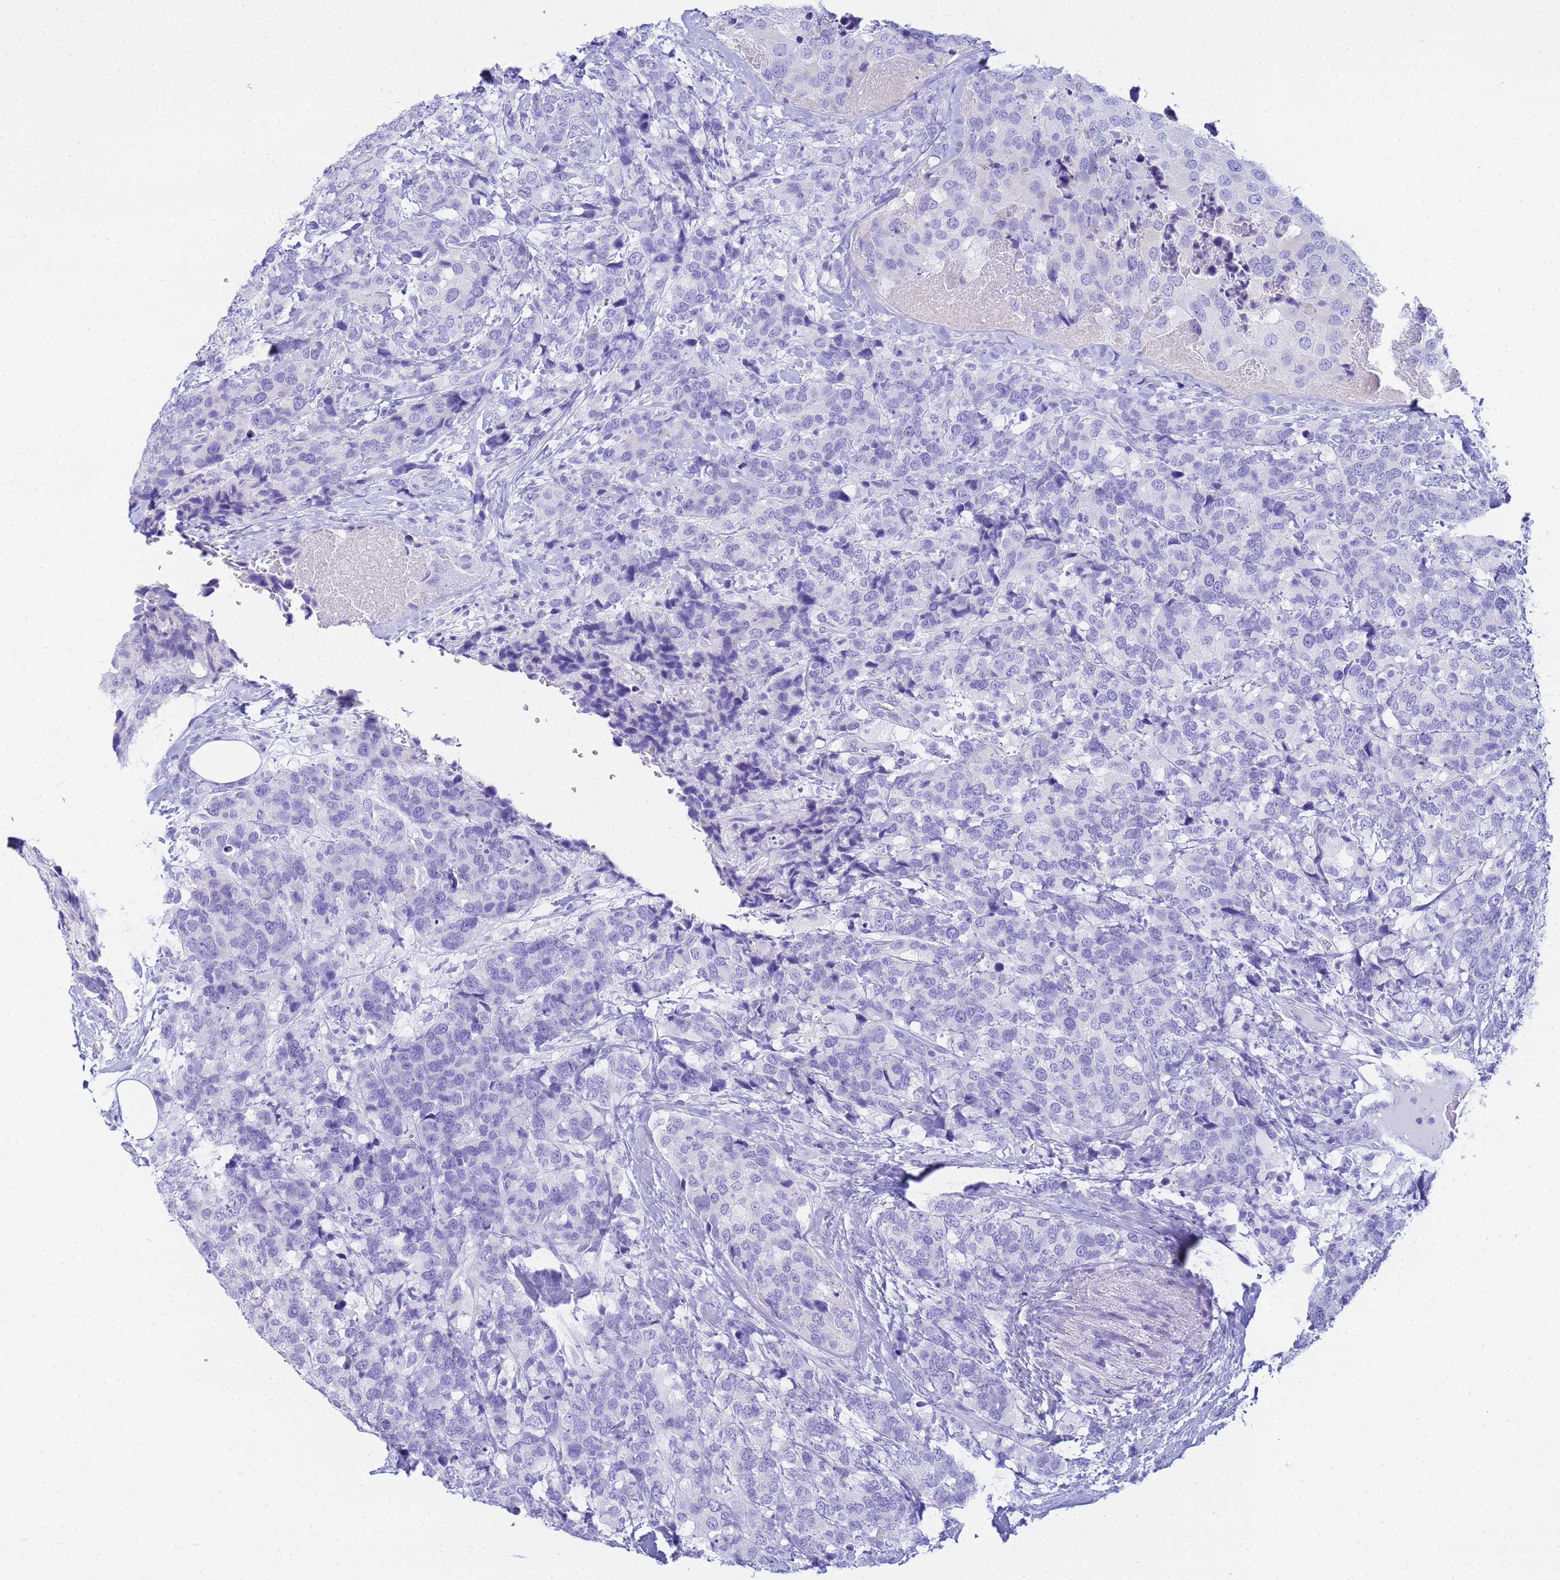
{"staining": {"intensity": "negative", "quantity": "none", "location": "none"}, "tissue": "breast cancer", "cell_type": "Tumor cells", "image_type": "cancer", "snomed": [{"axis": "morphology", "description": "Lobular carcinoma"}, {"axis": "topography", "description": "Breast"}], "caption": "Immunohistochemistry photomicrograph of neoplastic tissue: breast cancer stained with DAB reveals no significant protein expression in tumor cells.", "gene": "AQP12A", "patient": {"sex": "female", "age": 59}}